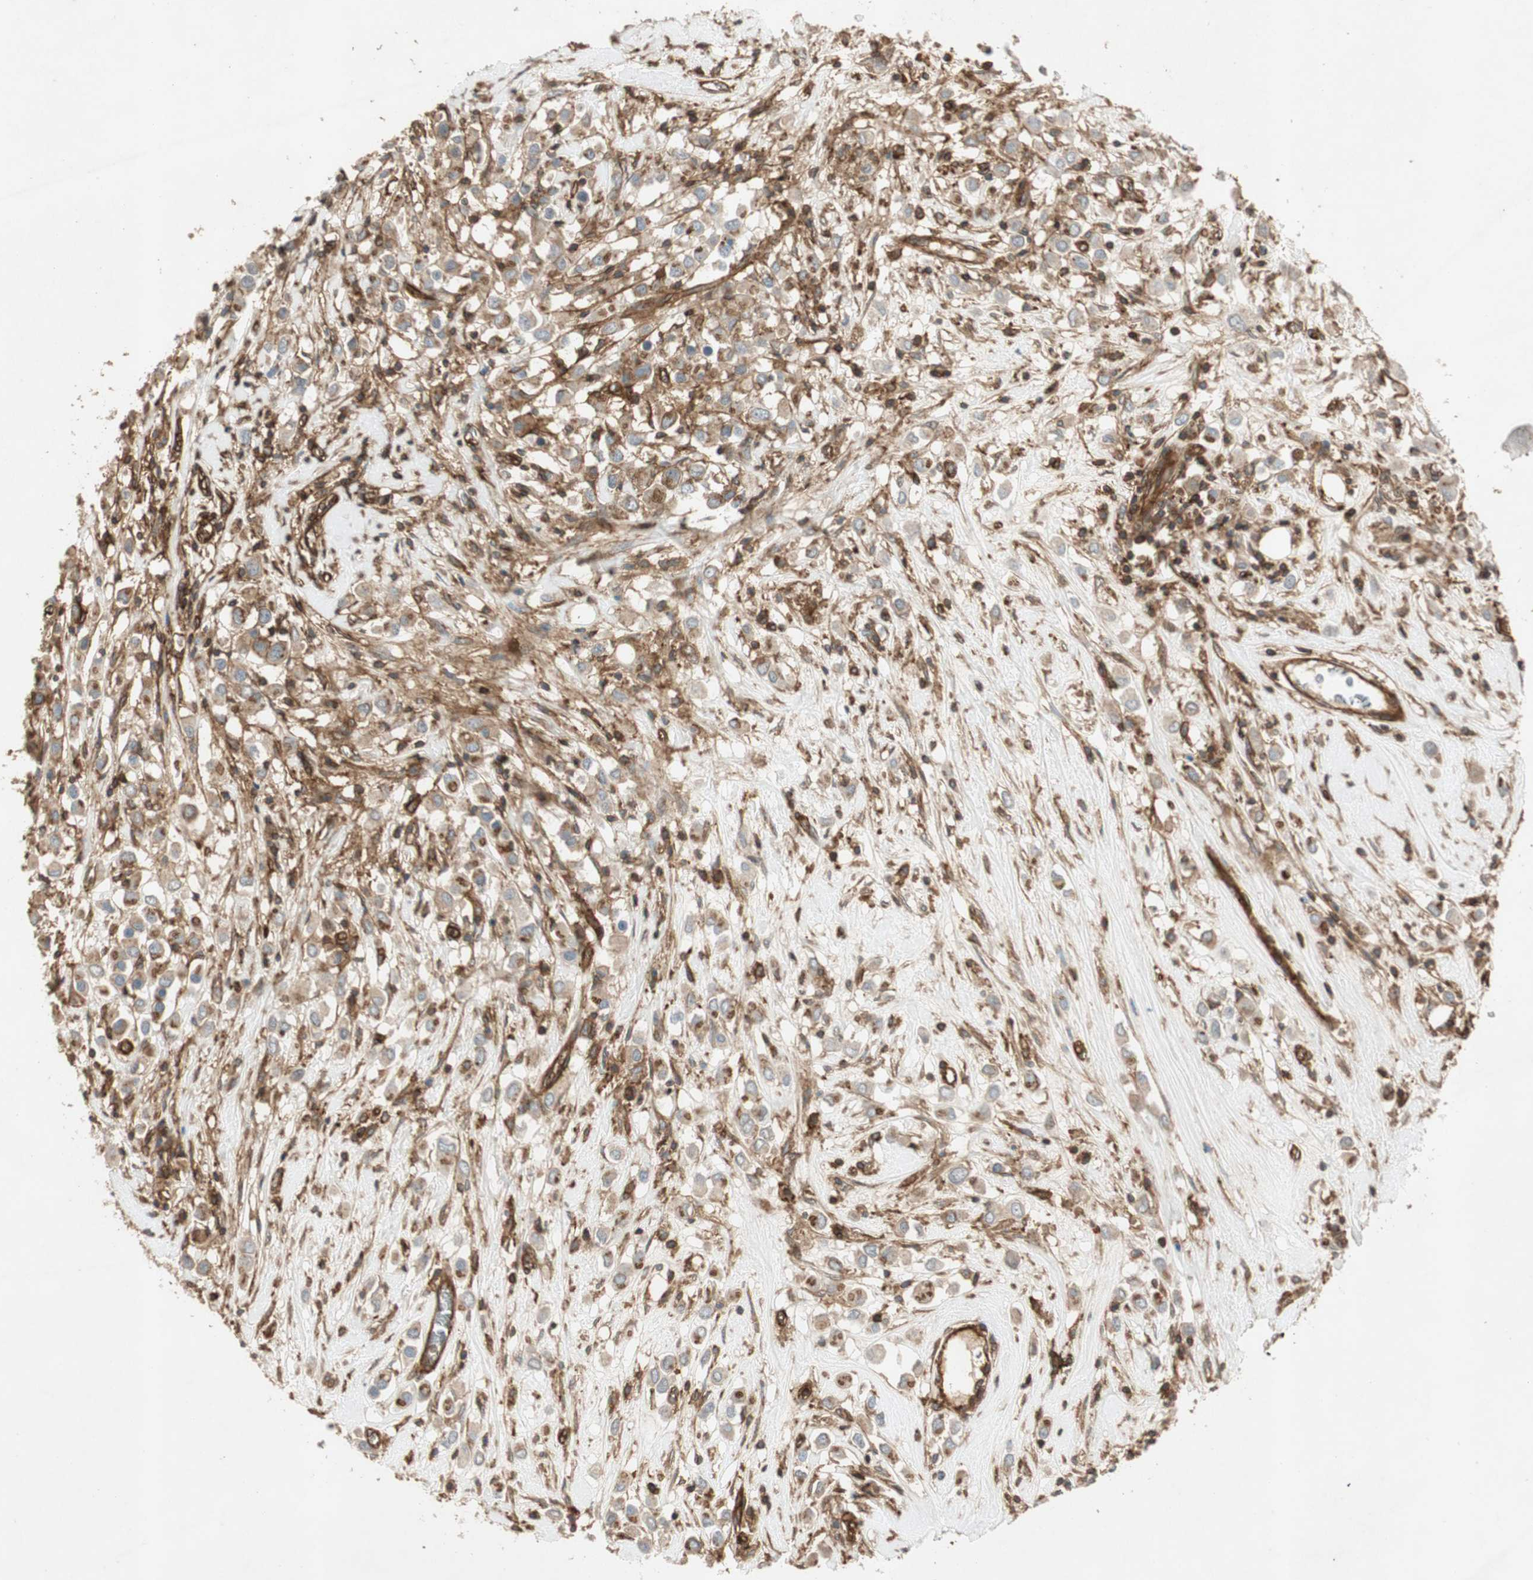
{"staining": {"intensity": "moderate", "quantity": ">75%", "location": "cytoplasmic/membranous"}, "tissue": "breast cancer", "cell_type": "Tumor cells", "image_type": "cancer", "snomed": [{"axis": "morphology", "description": "Duct carcinoma"}, {"axis": "topography", "description": "Breast"}], "caption": "Immunohistochemistry (IHC) histopathology image of breast invasive ductal carcinoma stained for a protein (brown), which demonstrates medium levels of moderate cytoplasmic/membranous positivity in approximately >75% of tumor cells.", "gene": "BTN3A3", "patient": {"sex": "female", "age": 61}}